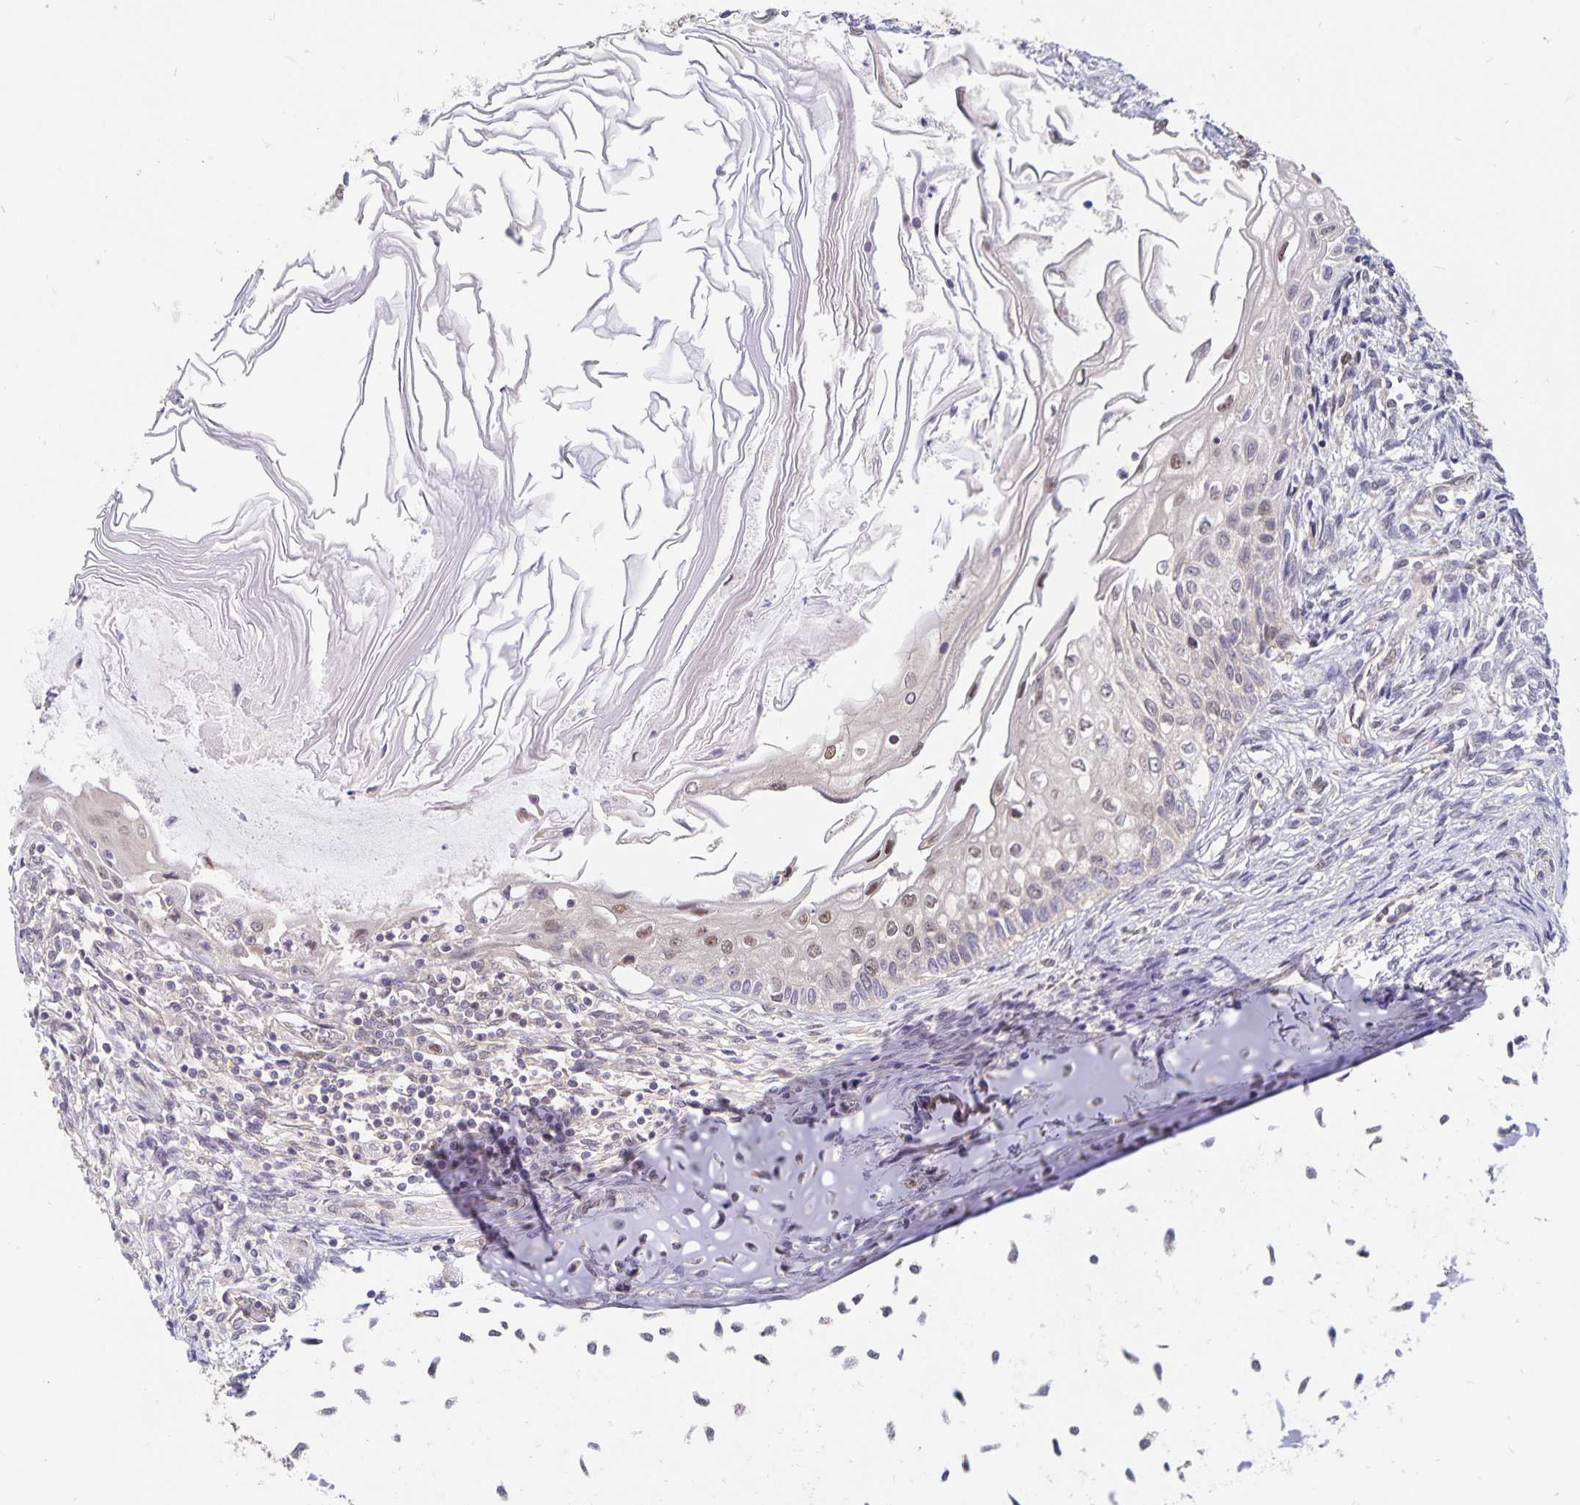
{"staining": {"intensity": "weak", "quantity": "<25%", "location": "nuclear"}, "tissue": "testis cancer", "cell_type": "Tumor cells", "image_type": "cancer", "snomed": [{"axis": "morphology", "description": "Carcinoma, Embryonal, NOS"}, {"axis": "topography", "description": "Testis"}], "caption": "The histopathology image demonstrates no significant expression in tumor cells of embryonal carcinoma (testis).", "gene": "BAG6", "patient": {"sex": "male", "age": 37}}